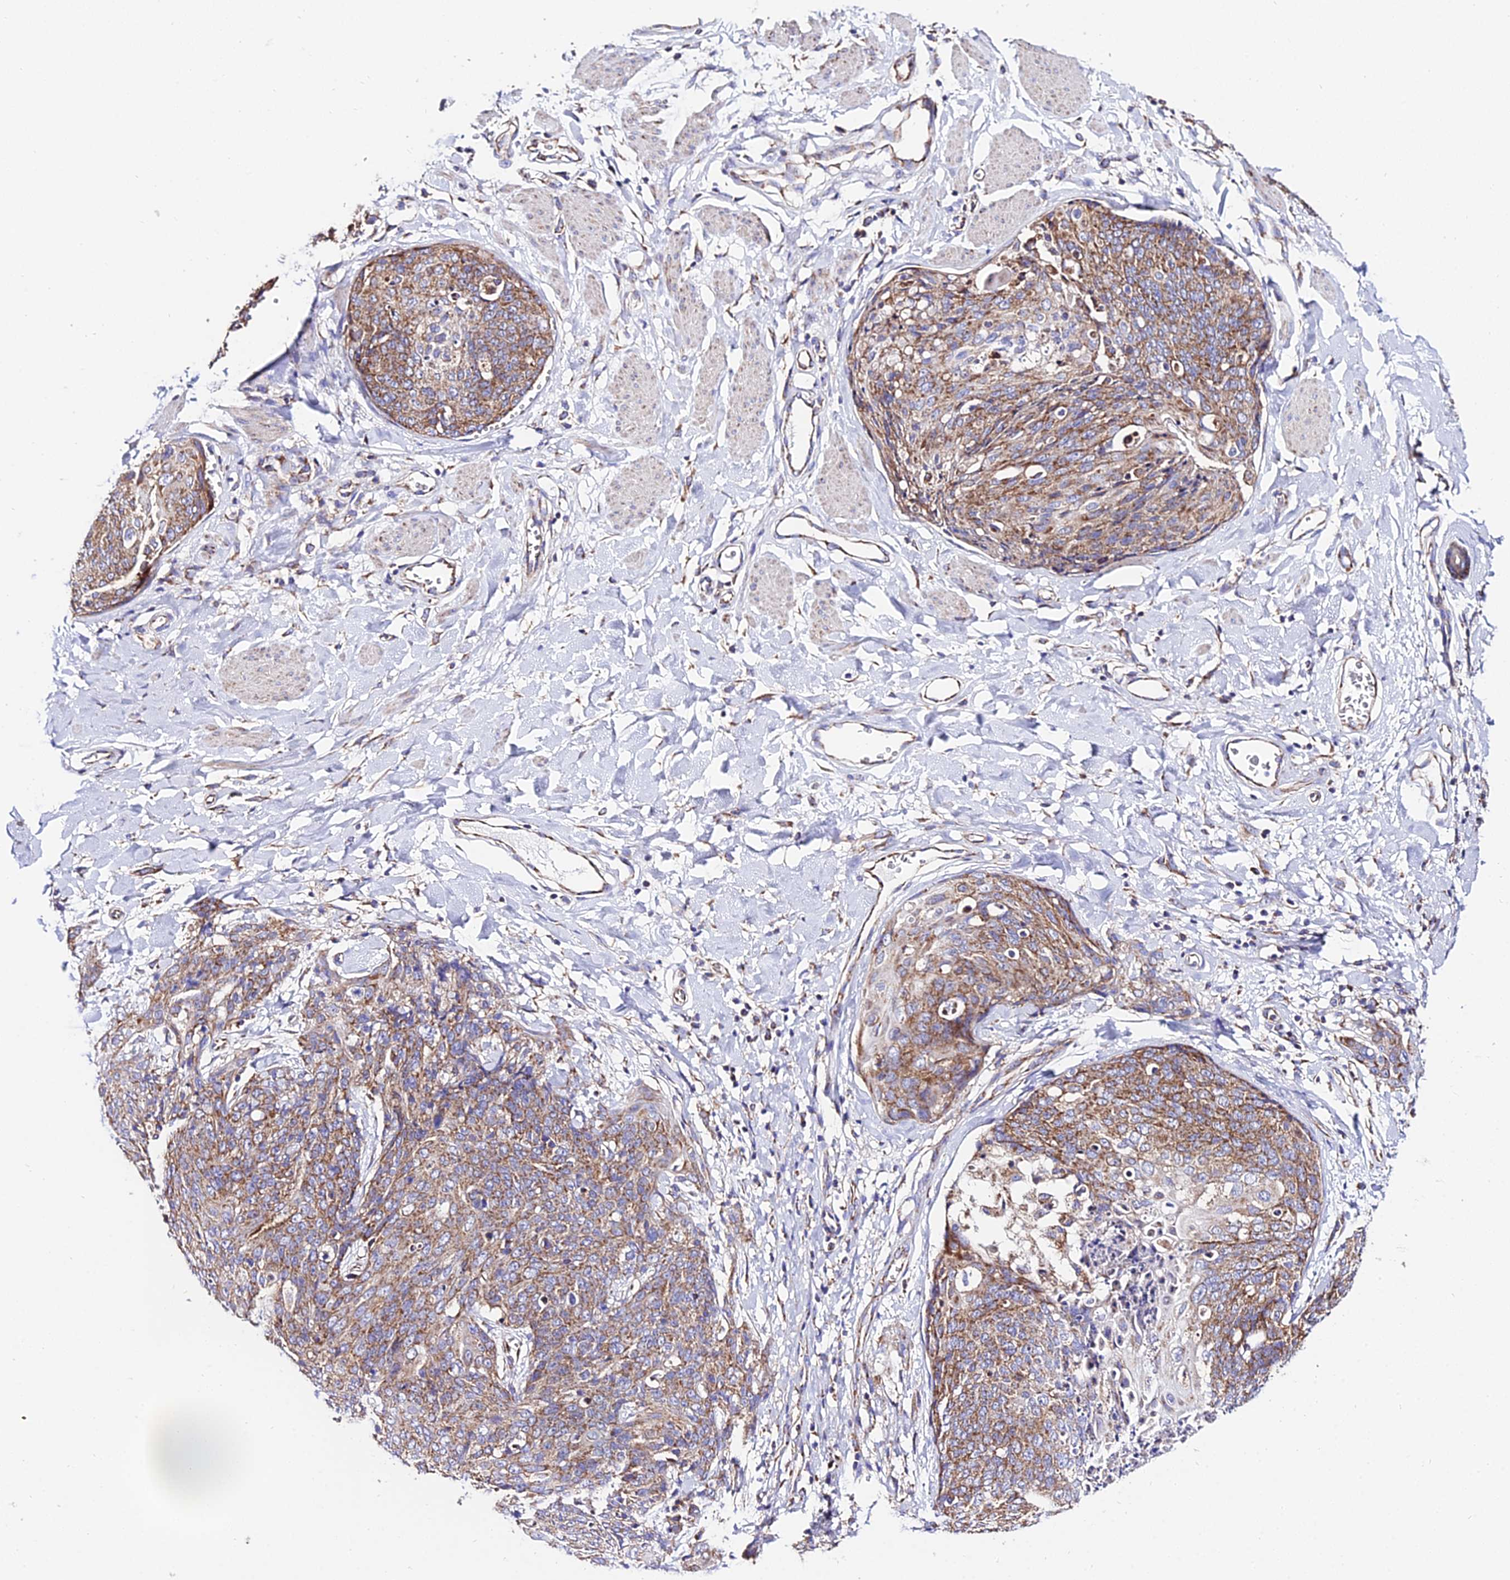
{"staining": {"intensity": "moderate", "quantity": ">75%", "location": "cytoplasmic/membranous"}, "tissue": "skin cancer", "cell_type": "Tumor cells", "image_type": "cancer", "snomed": [{"axis": "morphology", "description": "Squamous cell carcinoma, NOS"}, {"axis": "topography", "description": "Skin"}, {"axis": "topography", "description": "Vulva"}], "caption": "Moderate cytoplasmic/membranous expression for a protein is identified in approximately >75% of tumor cells of squamous cell carcinoma (skin) using immunohistochemistry.", "gene": "OCIAD1", "patient": {"sex": "female", "age": 85}}